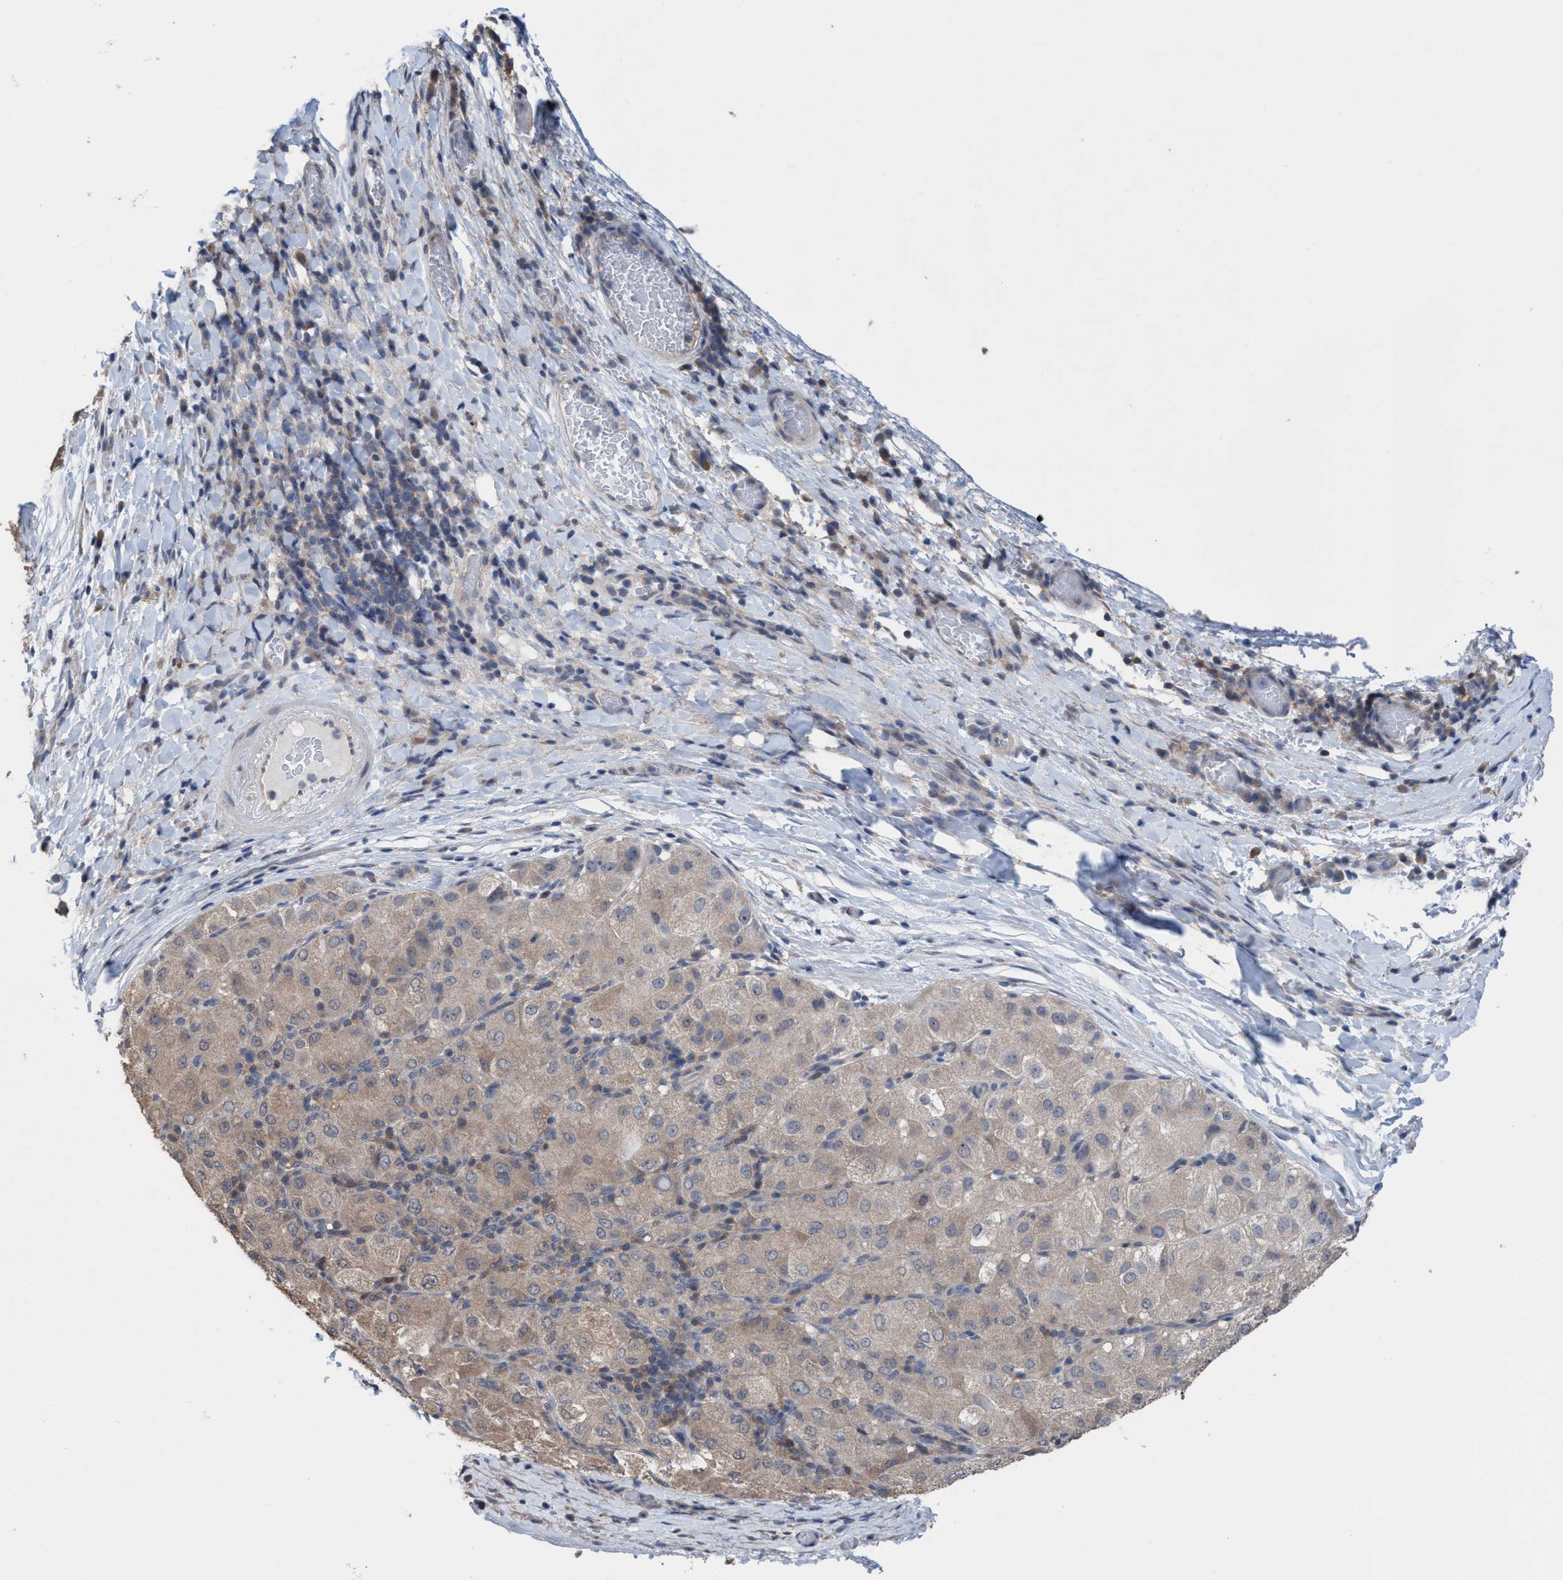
{"staining": {"intensity": "weak", "quantity": ">75%", "location": "cytoplasmic/membranous"}, "tissue": "liver cancer", "cell_type": "Tumor cells", "image_type": "cancer", "snomed": [{"axis": "morphology", "description": "Carcinoma, Hepatocellular, NOS"}, {"axis": "topography", "description": "Liver"}], "caption": "Liver cancer (hepatocellular carcinoma) tissue demonstrates weak cytoplasmic/membranous positivity in approximately >75% of tumor cells, visualized by immunohistochemistry.", "gene": "GLOD4", "patient": {"sex": "male", "age": 80}}